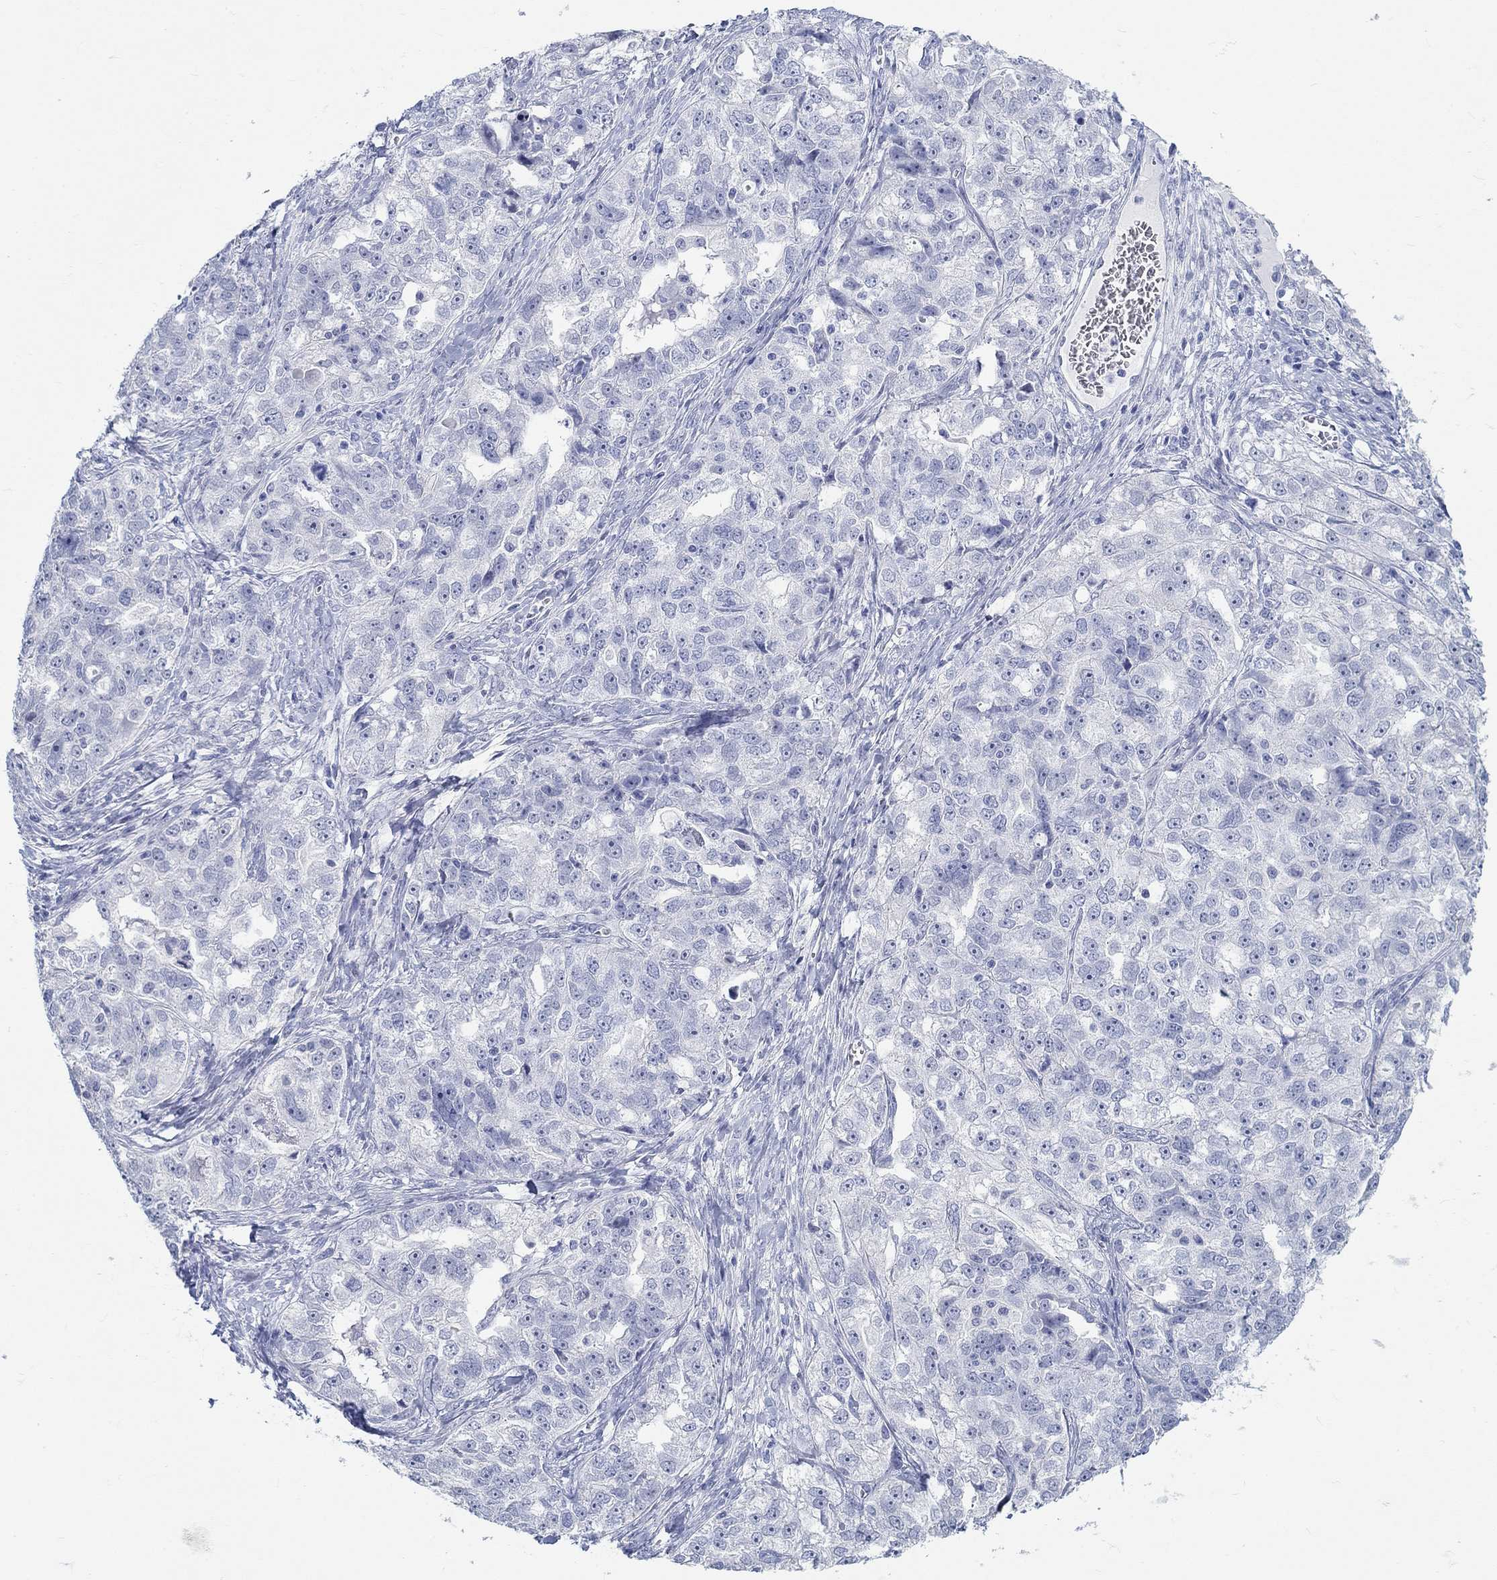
{"staining": {"intensity": "negative", "quantity": "none", "location": "none"}, "tissue": "ovarian cancer", "cell_type": "Tumor cells", "image_type": "cancer", "snomed": [{"axis": "morphology", "description": "Cystadenocarcinoma, serous, NOS"}, {"axis": "topography", "description": "Ovary"}], "caption": "Tumor cells are negative for protein expression in human ovarian serous cystadenocarcinoma.", "gene": "GRIA3", "patient": {"sex": "female", "age": 51}}